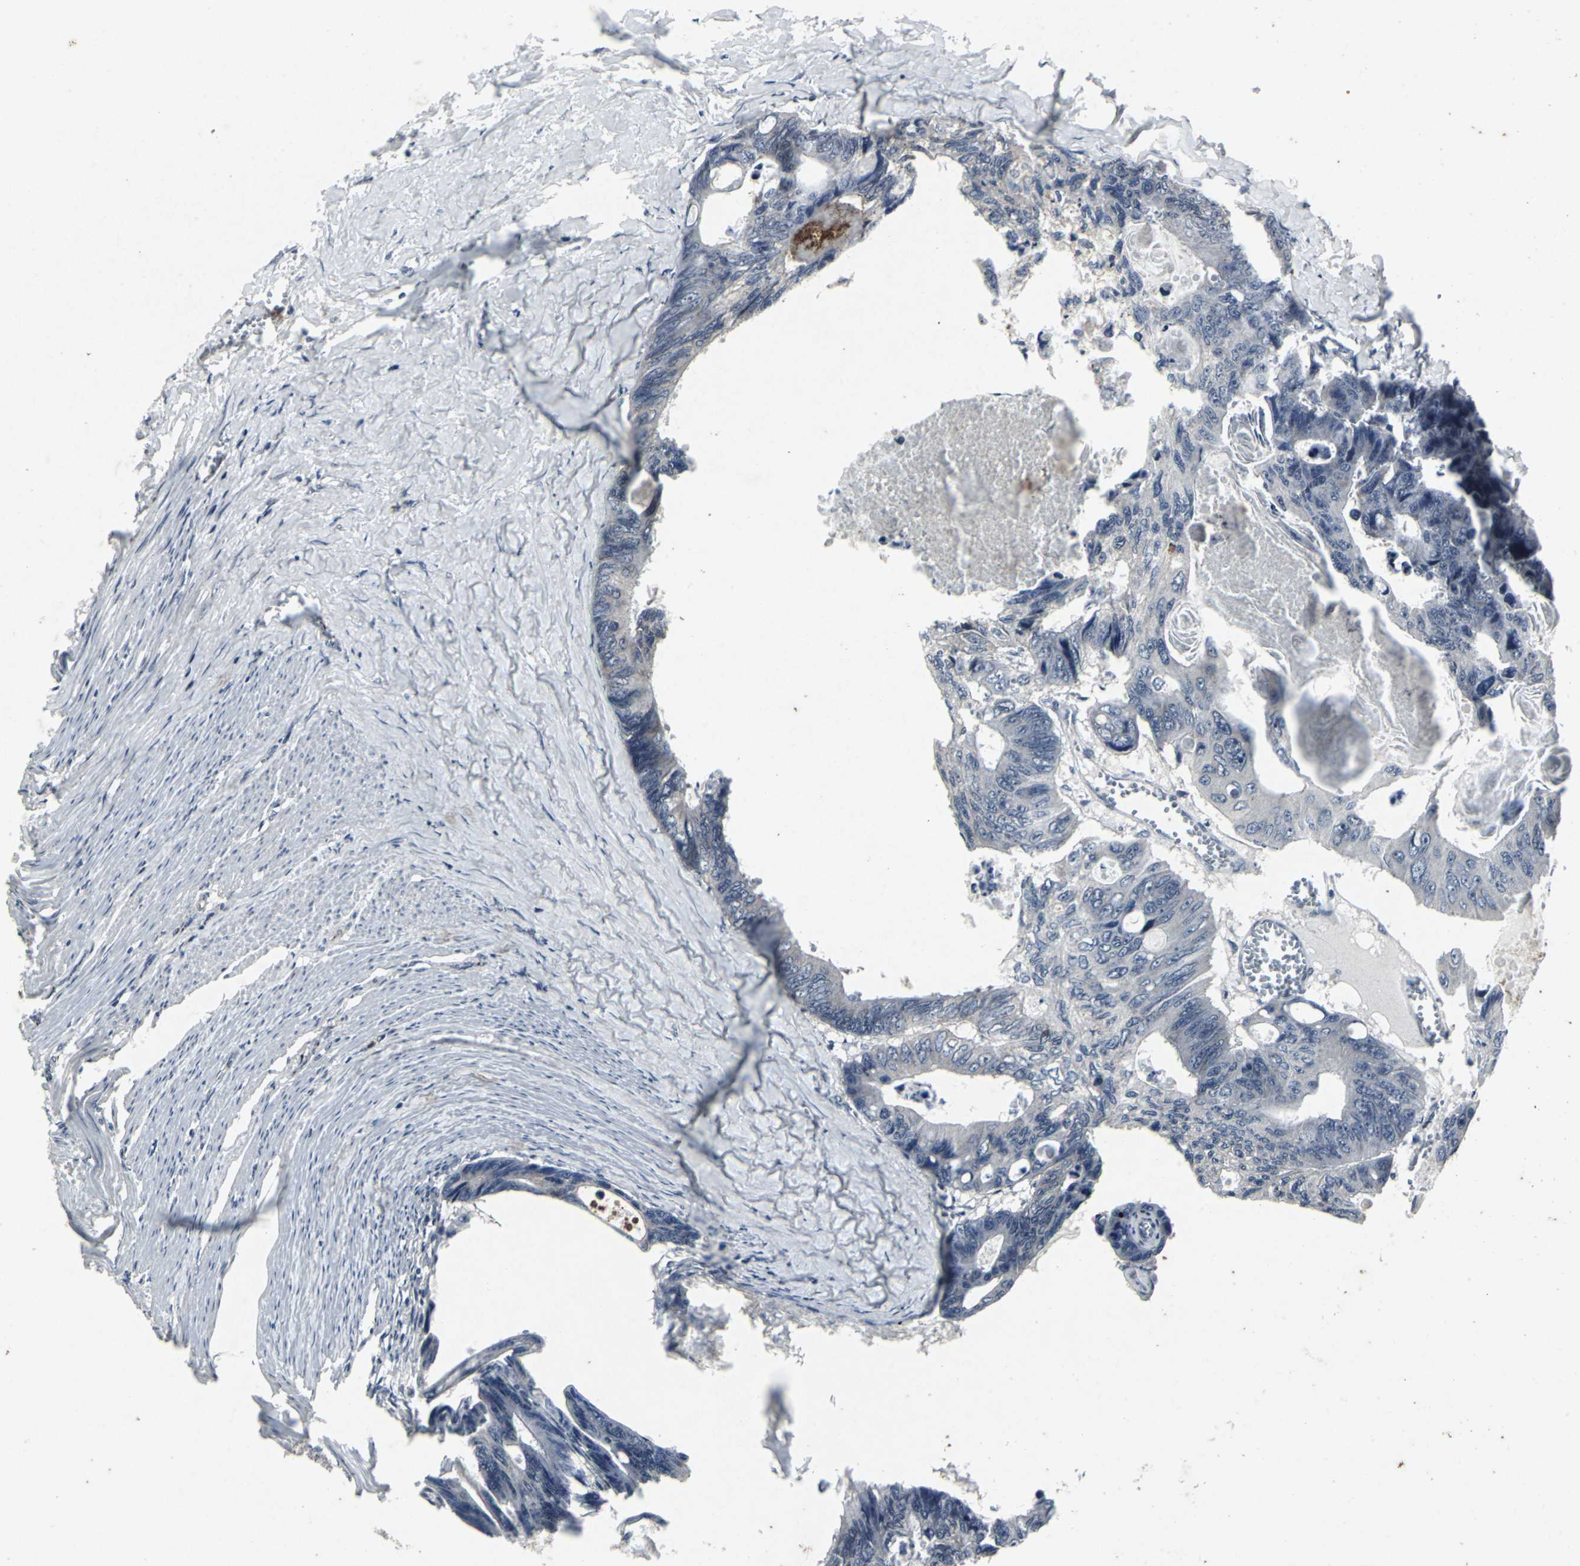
{"staining": {"intensity": "negative", "quantity": "none", "location": "none"}, "tissue": "colorectal cancer", "cell_type": "Tumor cells", "image_type": "cancer", "snomed": [{"axis": "morphology", "description": "Adenocarcinoma, NOS"}, {"axis": "topography", "description": "Colon"}], "caption": "Colorectal cancer was stained to show a protein in brown. There is no significant staining in tumor cells.", "gene": "BMP4", "patient": {"sex": "female", "age": 55}}